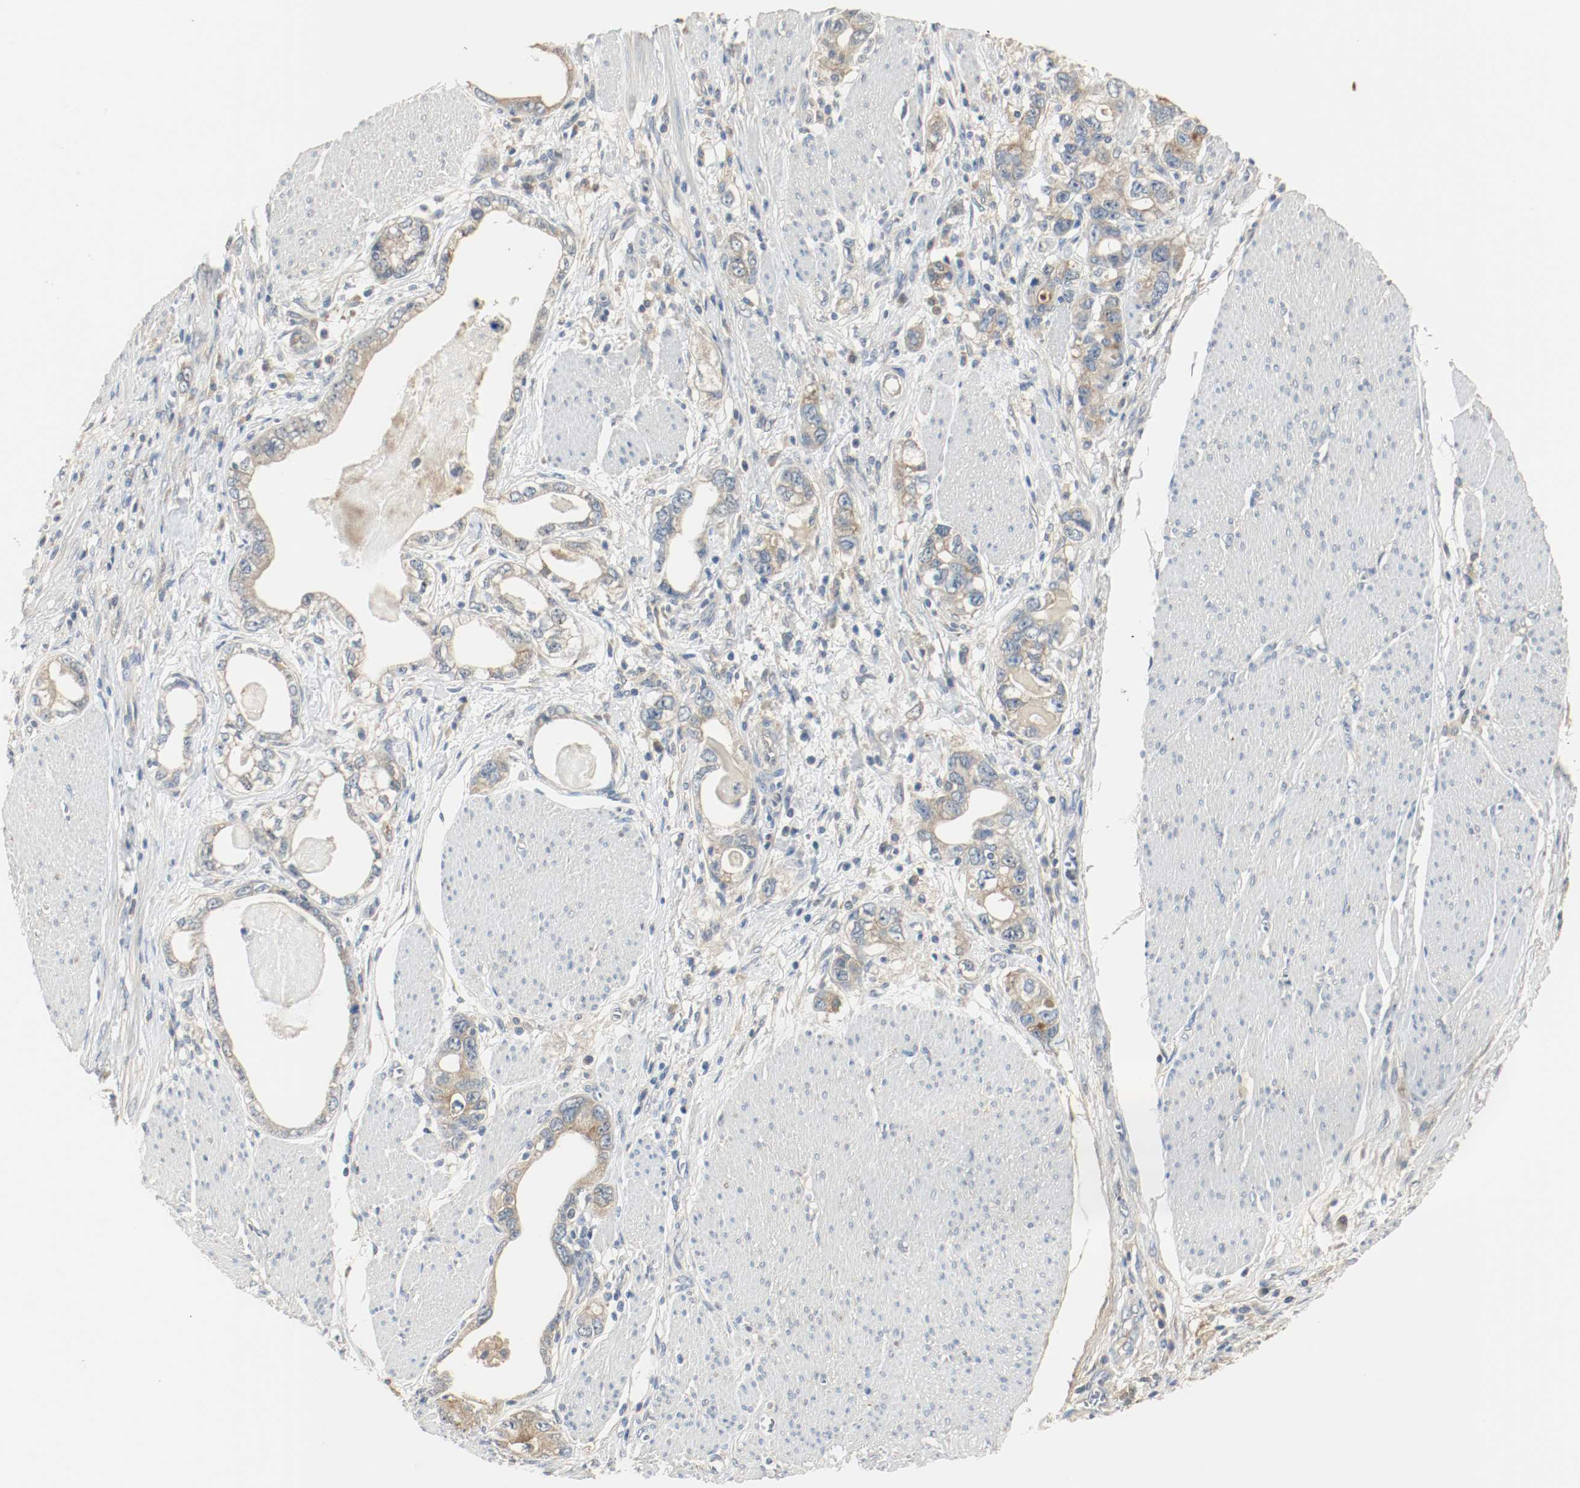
{"staining": {"intensity": "weak", "quantity": "25%-75%", "location": "cytoplasmic/membranous"}, "tissue": "stomach cancer", "cell_type": "Tumor cells", "image_type": "cancer", "snomed": [{"axis": "morphology", "description": "Adenocarcinoma, NOS"}, {"axis": "topography", "description": "Stomach, lower"}], "caption": "A brown stain highlights weak cytoplasmic/membranous expression of a protein in human adenocarcinoma (stomach) tumor cells. Using DAB (3,3'-diaminobenzidine) (brown) and hematoxylin (blue) stains, captured at high magnification using brightfield microscopy.", "gene": "MELTF", "patient": {"sex": "female", "age": 93}}